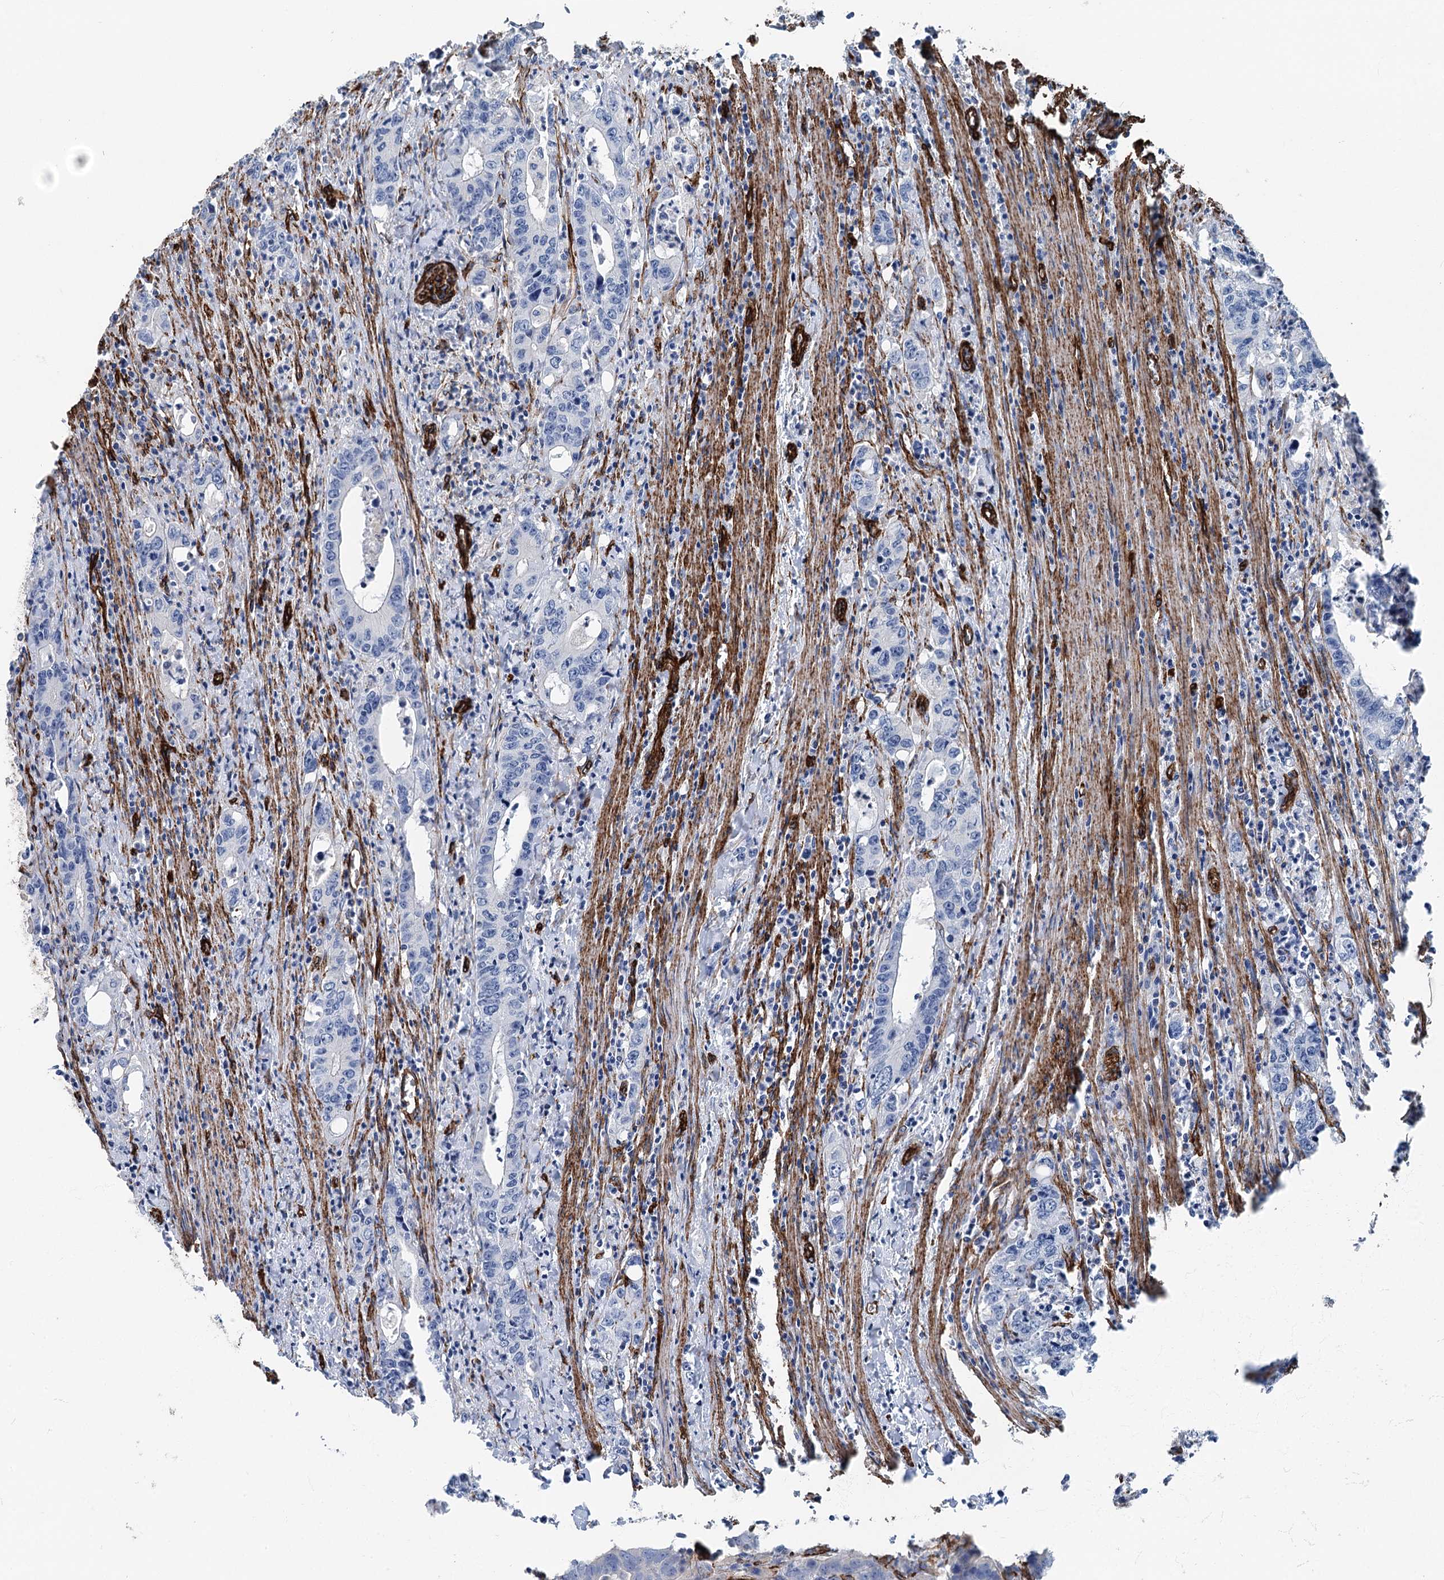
{"staining": {"intensity": "negative", "quantity": "none", "location": "none"}, "tissue": "colorectal cancer", "cell_type": "Tumor cells", "image_type": "cancer", "snomed": [{"axis": "morphology", "description": "Adenocarcinoma, NOS"}, {"axis": "topography", "description": "Colon"}], "caption": "The photomicrograph shows no significant expression in tumor cells of colorectal cancer.", "gene": "IQSEC1", "patient": {"sex": "female", "age": 75}}